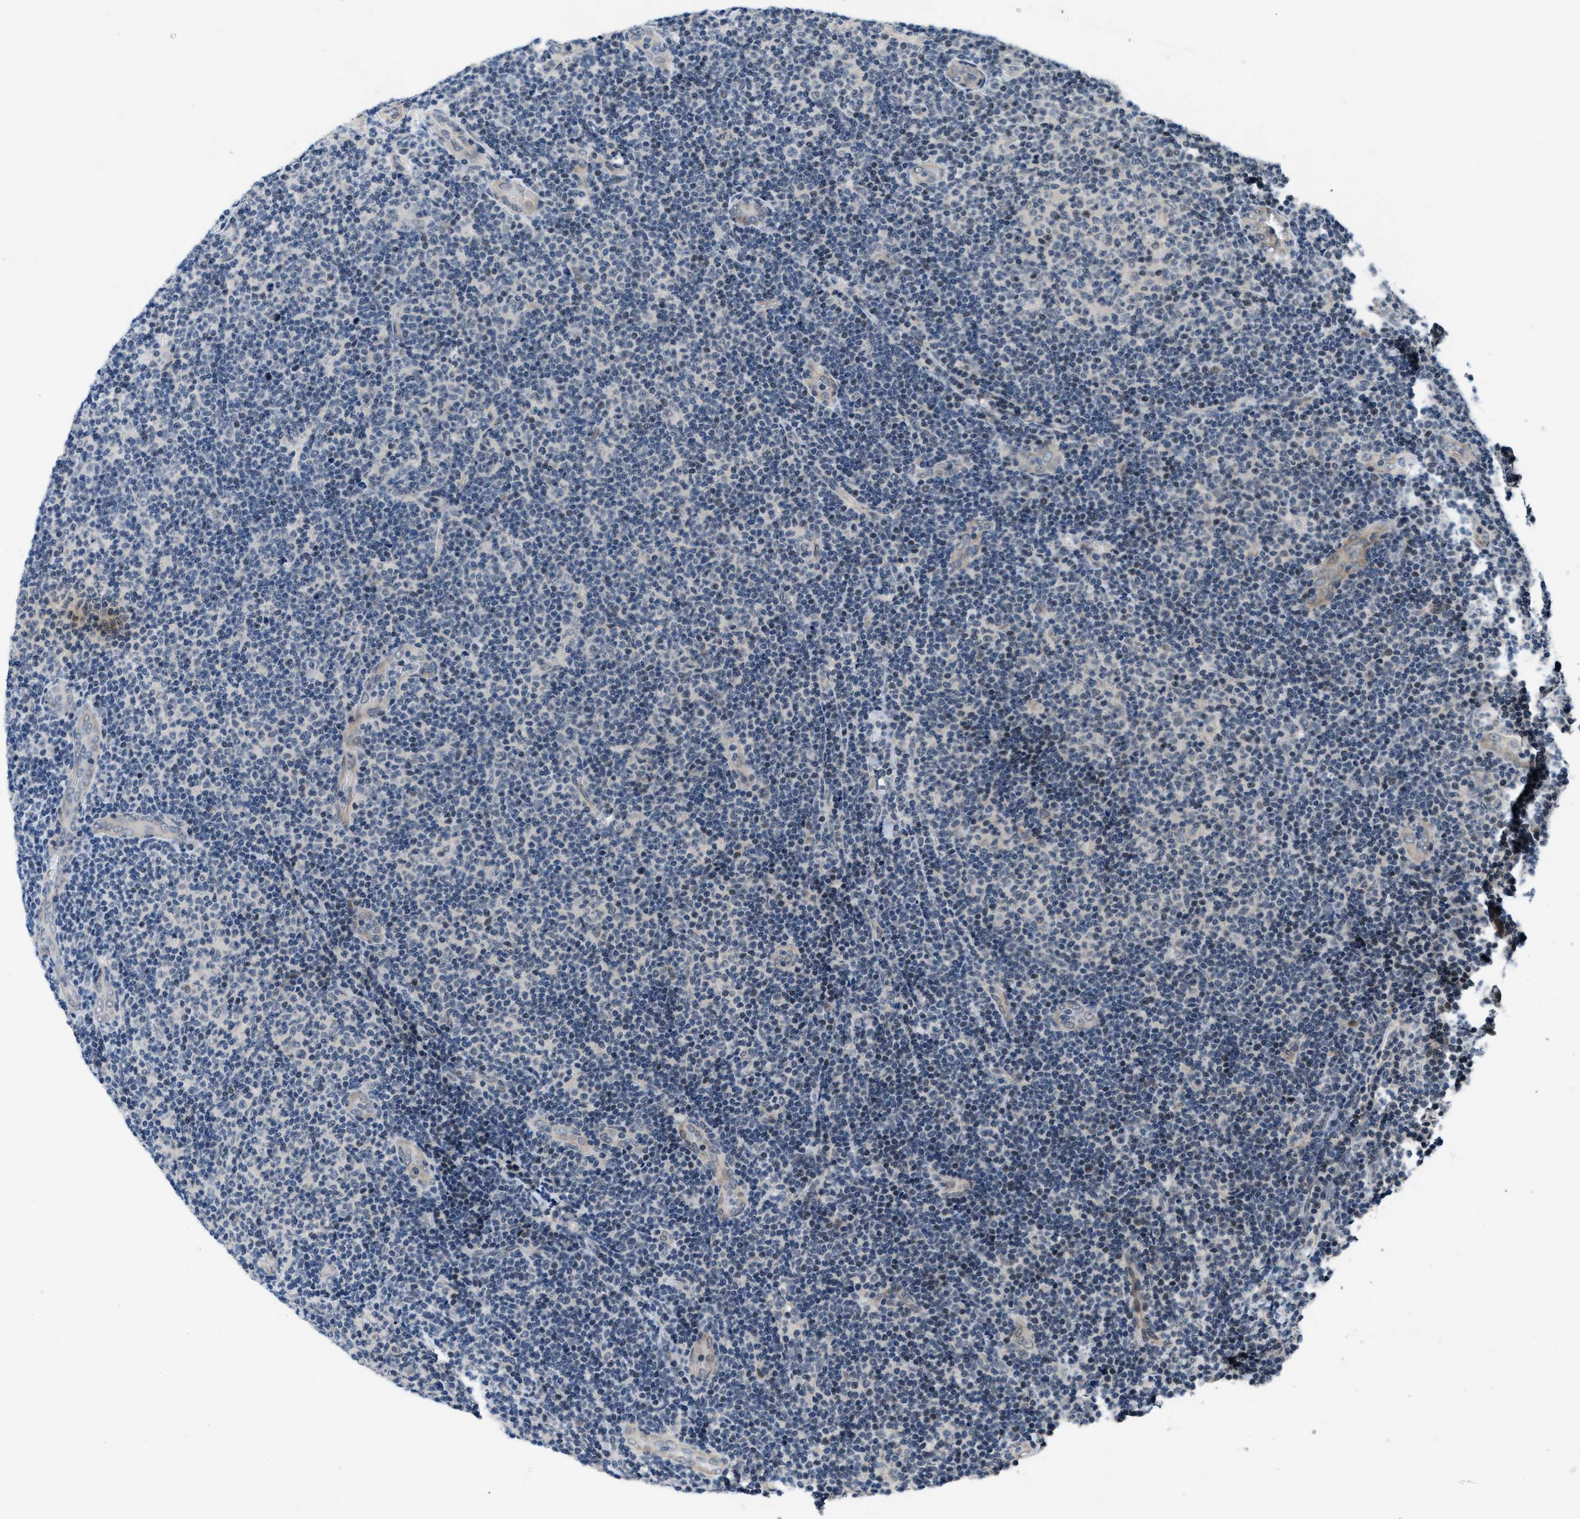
{"staining": {"intensity": "weak", "quantity": "<25%", "location": "nuclear"}, "tissue": "lymphoma", "cell_type": "Tumor cells", "image_type": "cancer", "snomed": [{"axis": "morphology", "description": "Malignant lymphoma, non-Hodgkin's type, Low grade"}, {"axis": "topography", "description": "Lymph node"}], "caption": "There is no significant staining in tumor cells of lymphoma.", "gene": "SETD5", "patient": {"sex": "male", "age": 83}}